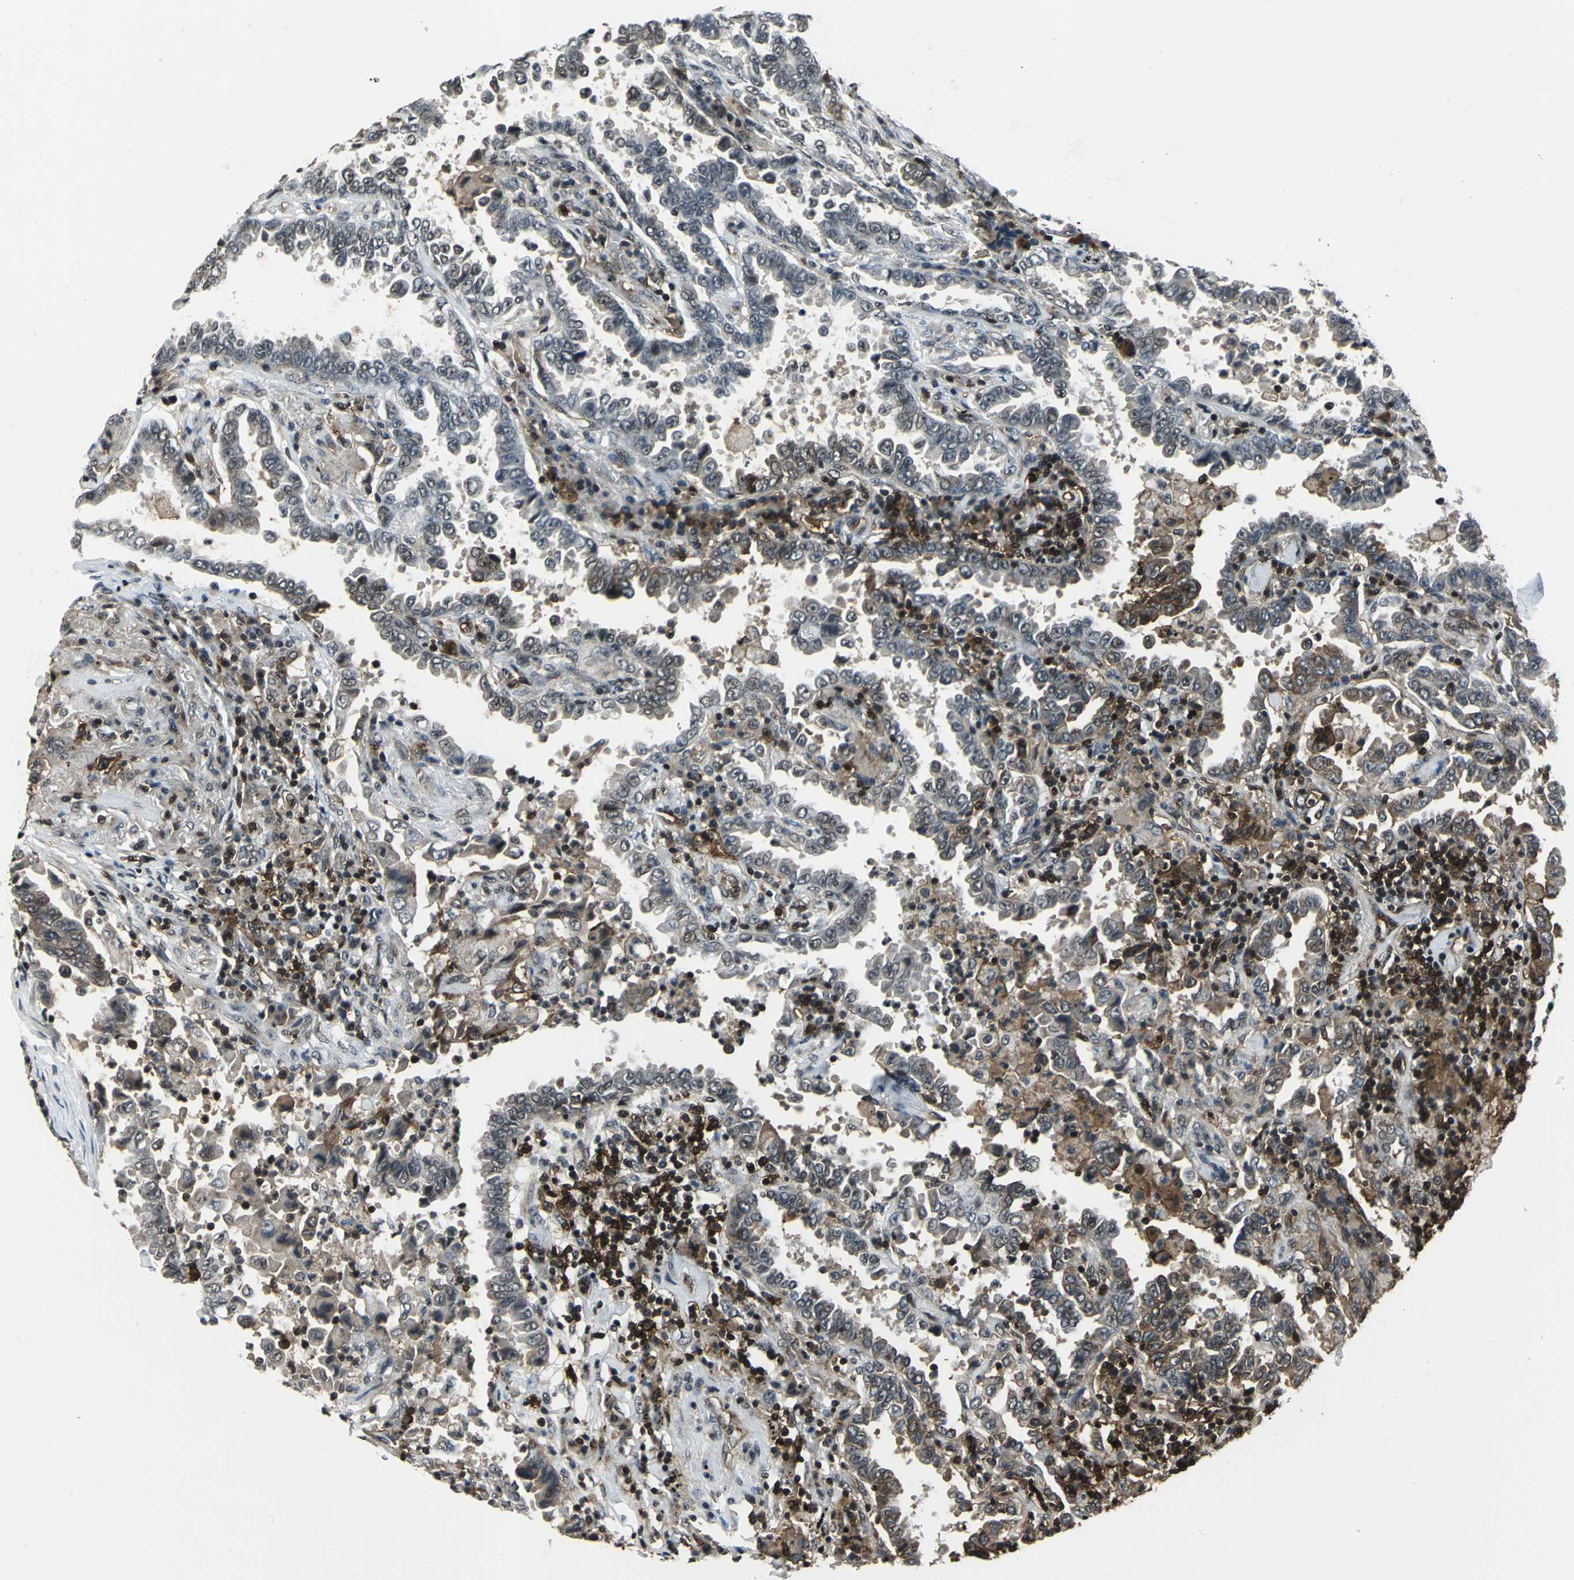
{"staining": {"intensity": "weak", "quantity": "<25%", "location": "cytoplasmic/membranous"}, "tissue": "lung cancer", "cell_type": "Tumor cells", "image_type": "cancer", "snomed": [{"axis": "morphology", "description": "Normal tissue, NOS"}, {"axis": "morphology", "description": "Inflammation, NOS"}, {"axis": "morphology", "description": "Adenocarcinoma, NOS"}, {"axis": "topography", "description": "Lung"}], "caption": "This histopathology image is of lung cancer stained with immunohistochemistry to label a protein in brown with the nuclei are counter-stained blue. There is no expression in tumor cells.", "gene": "NR2C2", "patient": {"sex": "female", "age": 64}}